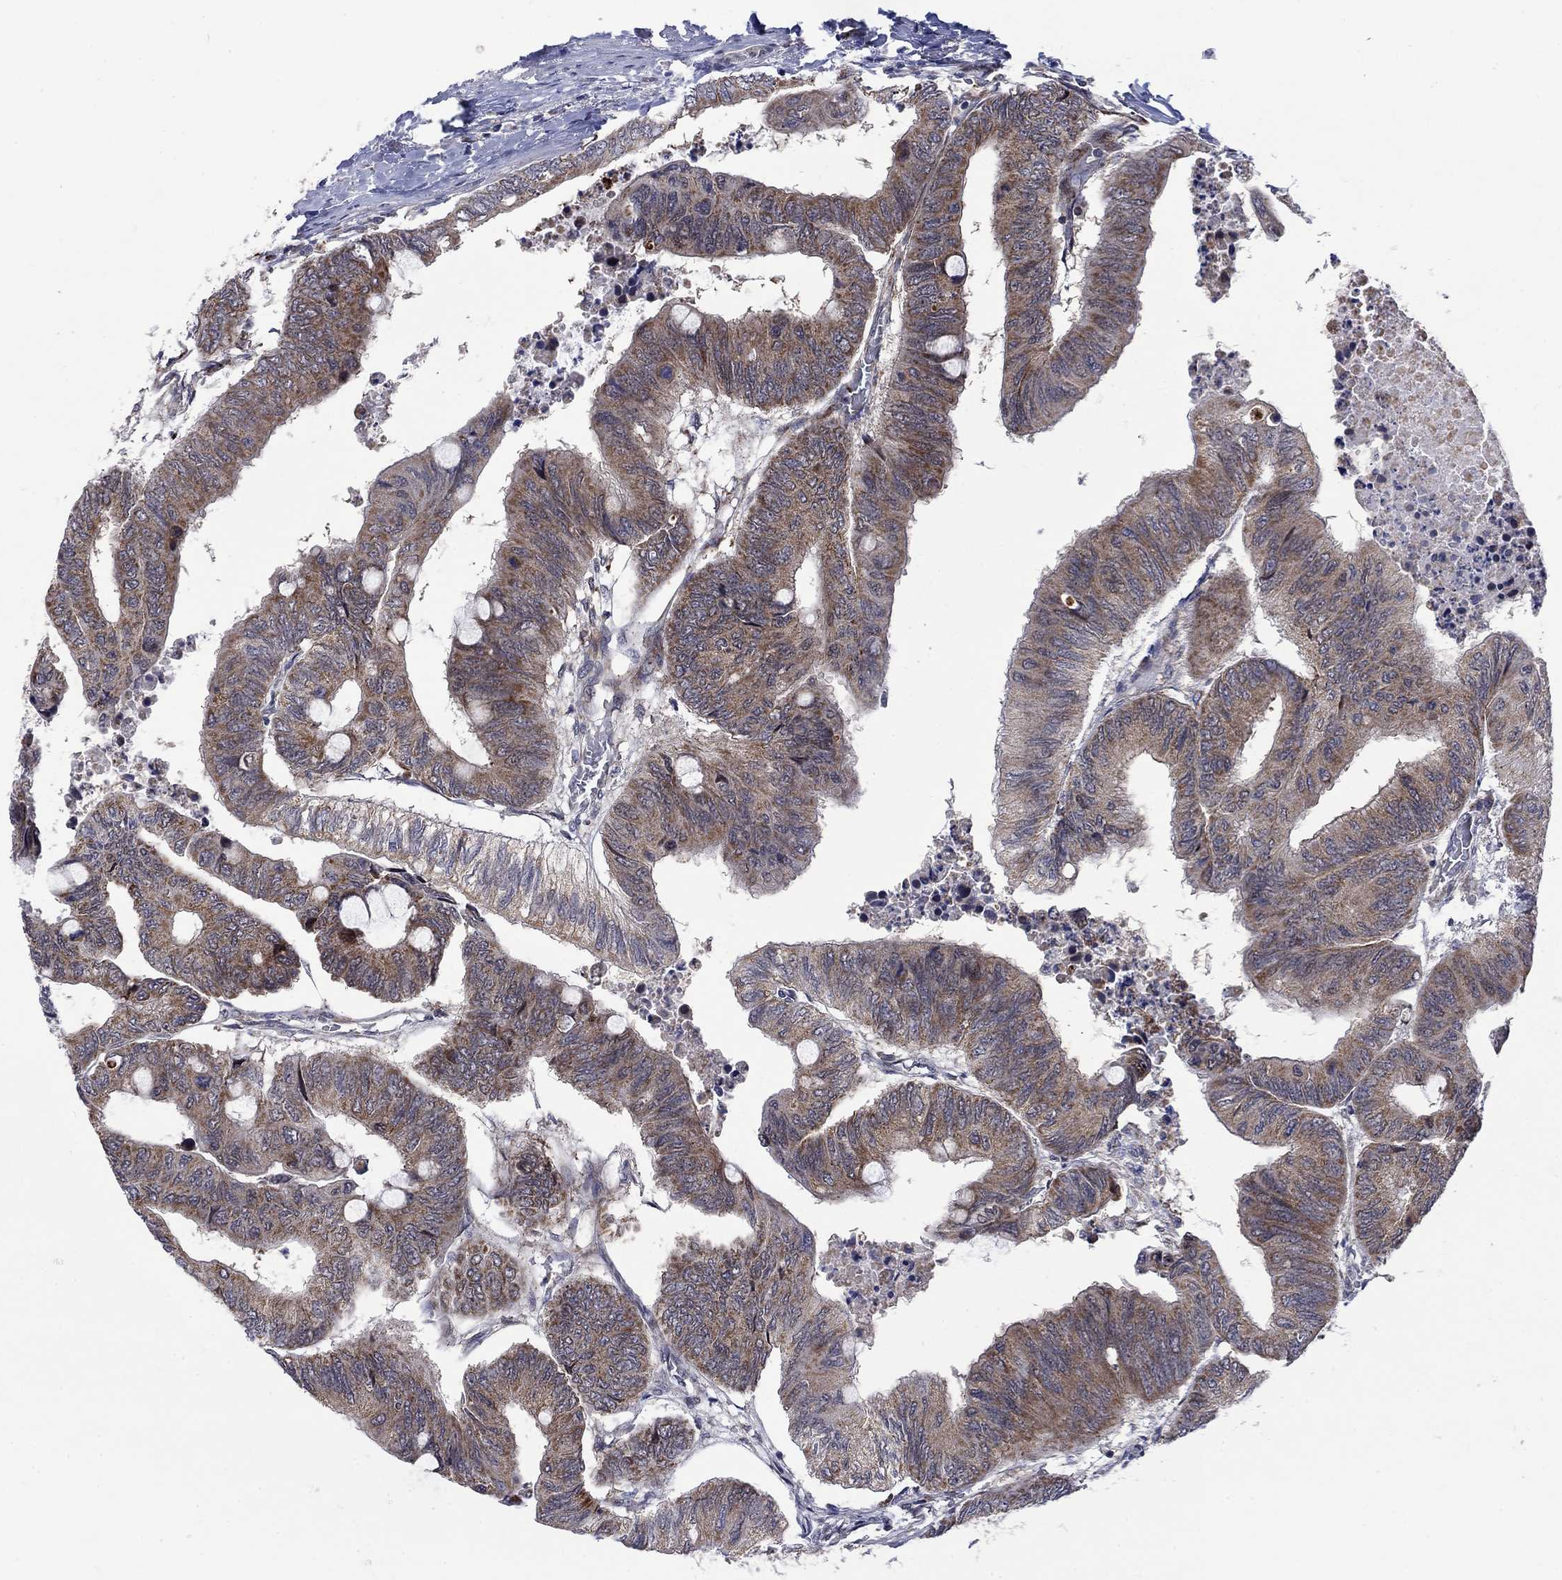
{"staining": {"intensity": "moderate", "quantity": ">75%", "location": "cytoplasmic/membranous"}, "tissue": "colorectal cancer", "cell_type": "Tumor cells", "image_type": "cancer", "snomed": [{"axis": "morphology", "description": "Normal tissue, NOS"}, {"axis": "morphology", "description": "Adenocarcinoma, NOS"}, {"axis": "topography", "description": "Rectum"}, {"axis": "topography", "description": "Peripheral nerve tissue"}], "caption": "The micrograph exhibits staining of colorectal adenocarcinoma, revealing moderate cytoplasmic/membranous protein expression (brown color) within tumor cells. (DAB = brown stain, brightfield microscopy at high magnification).", "gene": "SLC35F2", "patient": {"sex": "male", "age": 92}}